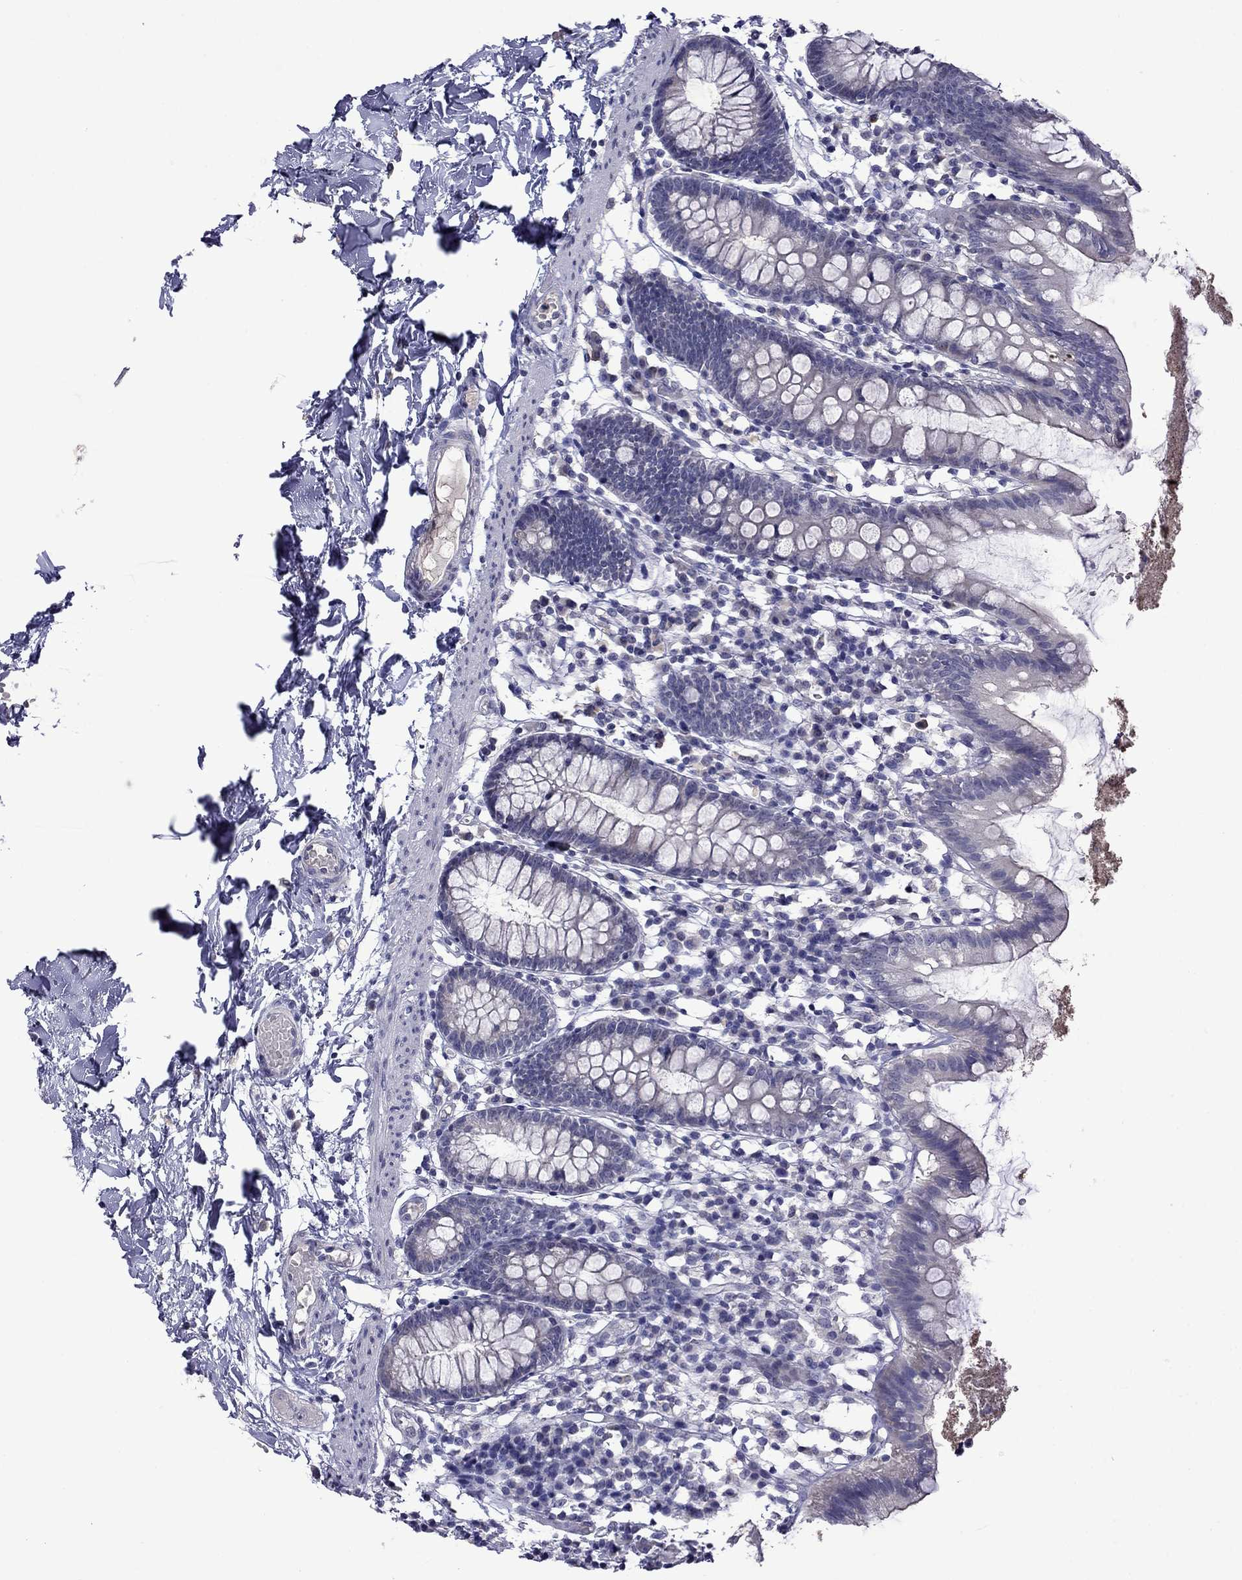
{"staining": {"intensity": "negative", "quantity": "none", "location": "none"}, "tissue": "small intestine", "cell_type": "Glandular cells", "image_type": "normal", "snomed": [{"axis": "morphology", "description": "Normal tissue, NOS"}, {"axis": "topography", "description": "Small intestine"}], "caption": "The image exhibits no staining of glandular cells in unremarkable small intestine.", "gene": "STAR", "patient": {"sex": "female", "age": 90}}